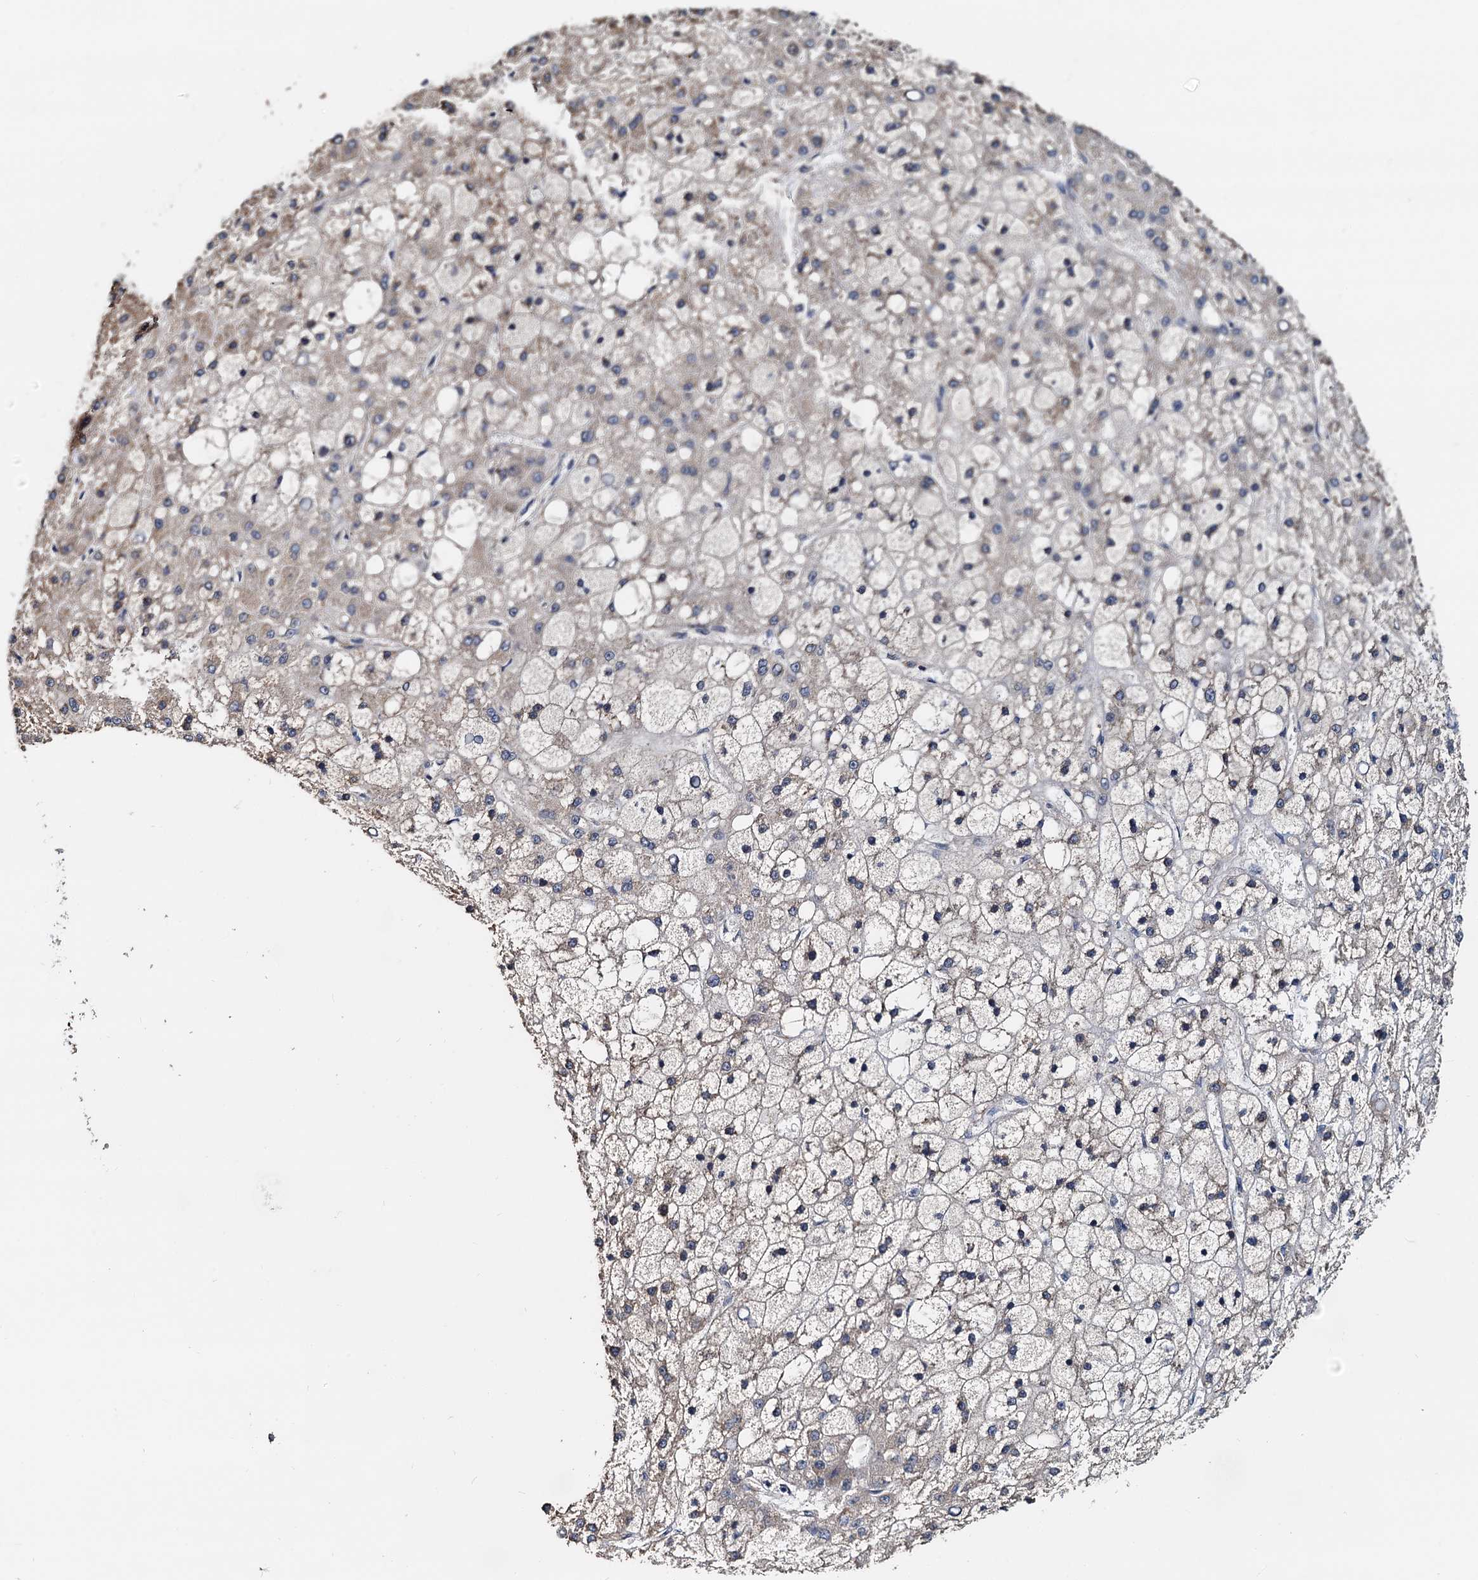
{"staining": {"intensity": "weak", "quantity": "25%-75%", "location": "cytoplasmic/membranous"}, "tissue": "liver cancer", "cell_type": "Tumor cells", "image_type": "cancer", "snomed": [{"axis": "morphology", "description": "Carcinoma, Hepatocellular, NOS"}, {"axis": "topography", "description": "Liver"}], "caption": "This is a micrograph of immunohistochemistry staining of liver hepatocellular carcinoma, which shows weak expression in the cytoplasmic/membranous of tumor cells.", "gene": "MCMBP", "patient": {"sex": "male", "age": 67}}